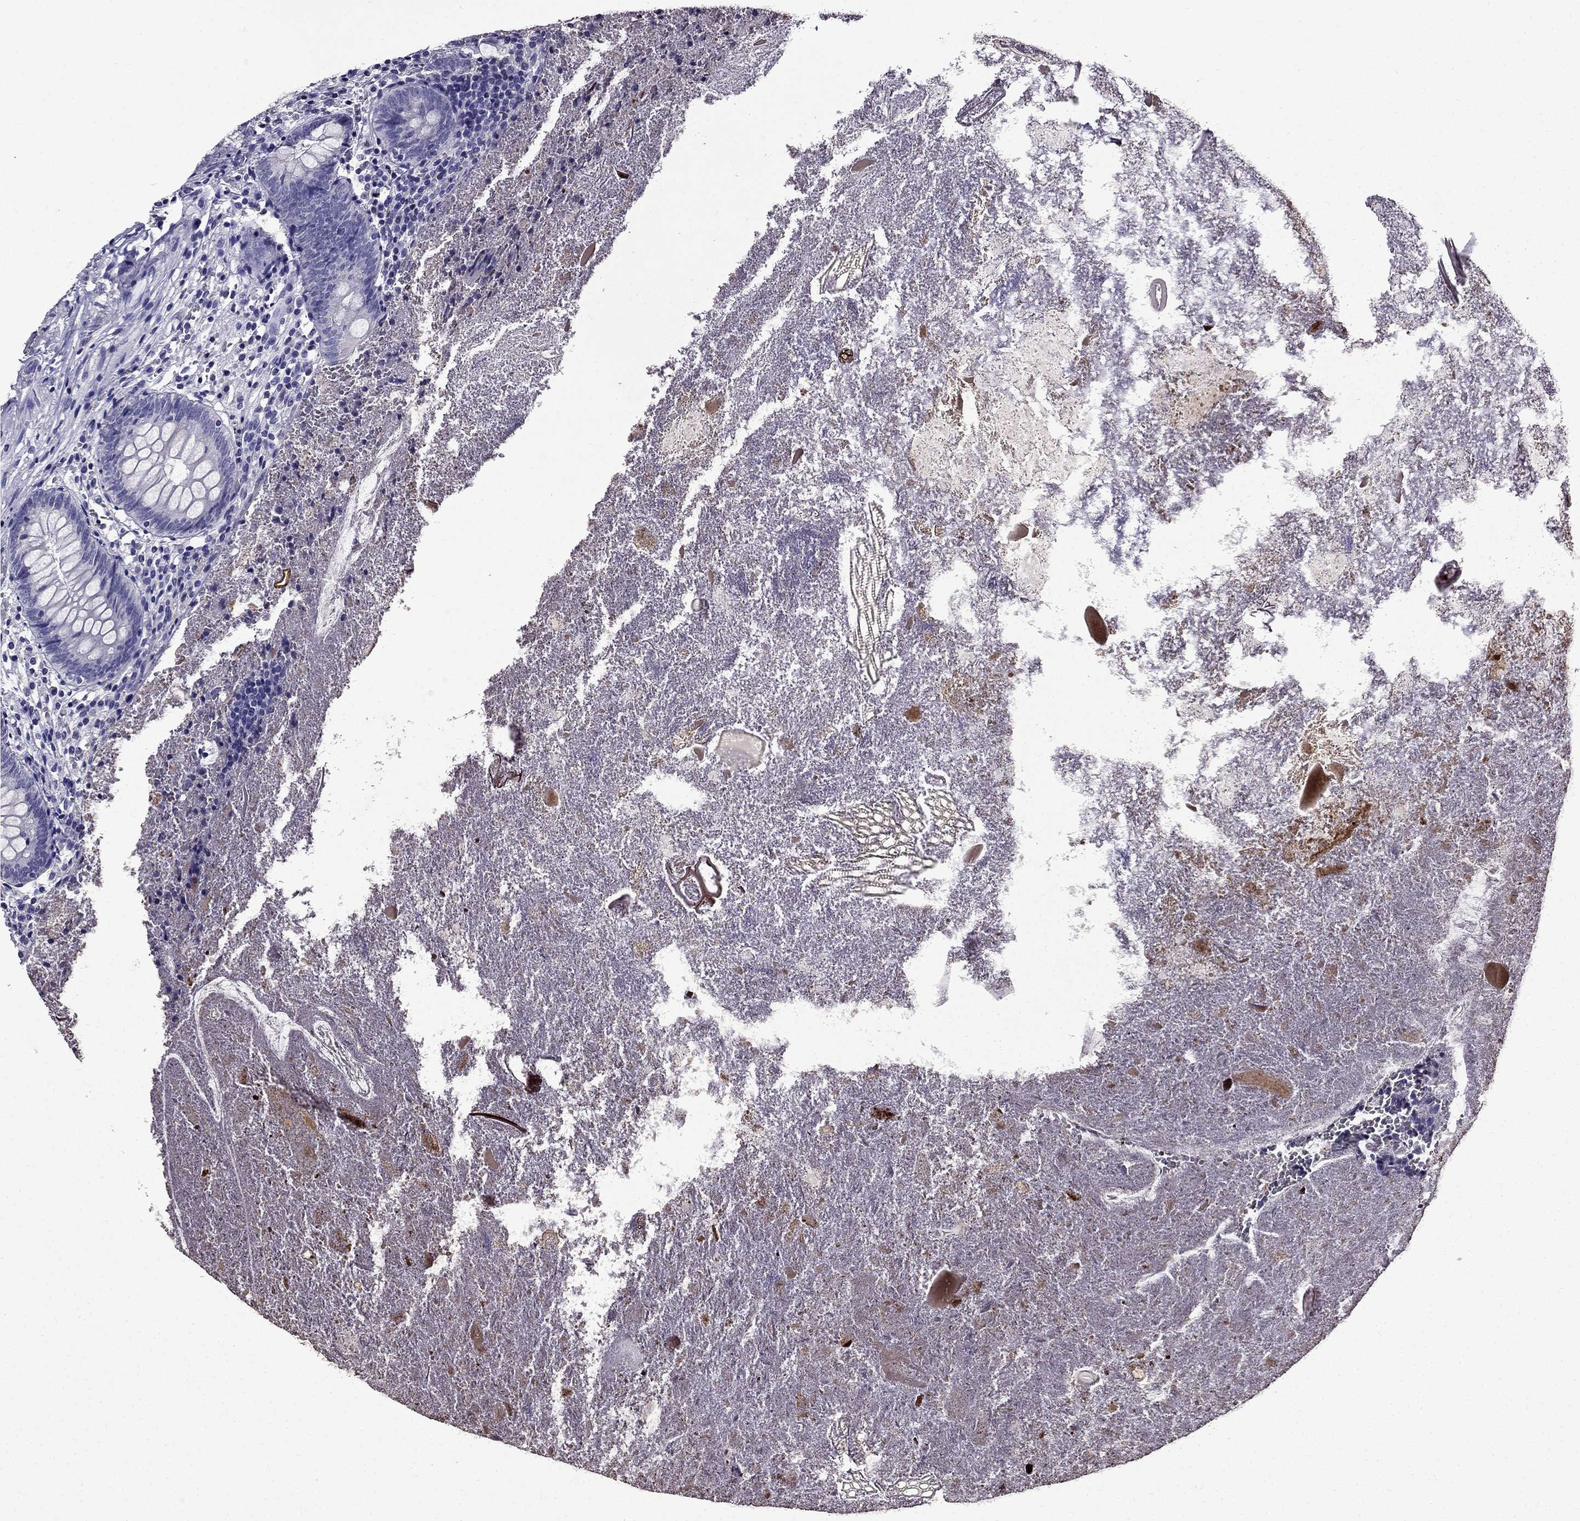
{"staining": {"intensity": "negative", "quantity": "none", "location": "none"}, "tissue": "appendix", "cell_type": "Glandular cells", "image_type": "normal", "snomed": [{"axis": "morphology", "description": "Normal tissue, NOS"}, {"axis": "topography", "description": "Appendix"}], "caption": "Unremarkable appendix was stained to show a protein in brown. There is no significant positivity in glandular cells.", "gene": "DNAH17", "patient": {"sex": "female", "age": 23}}